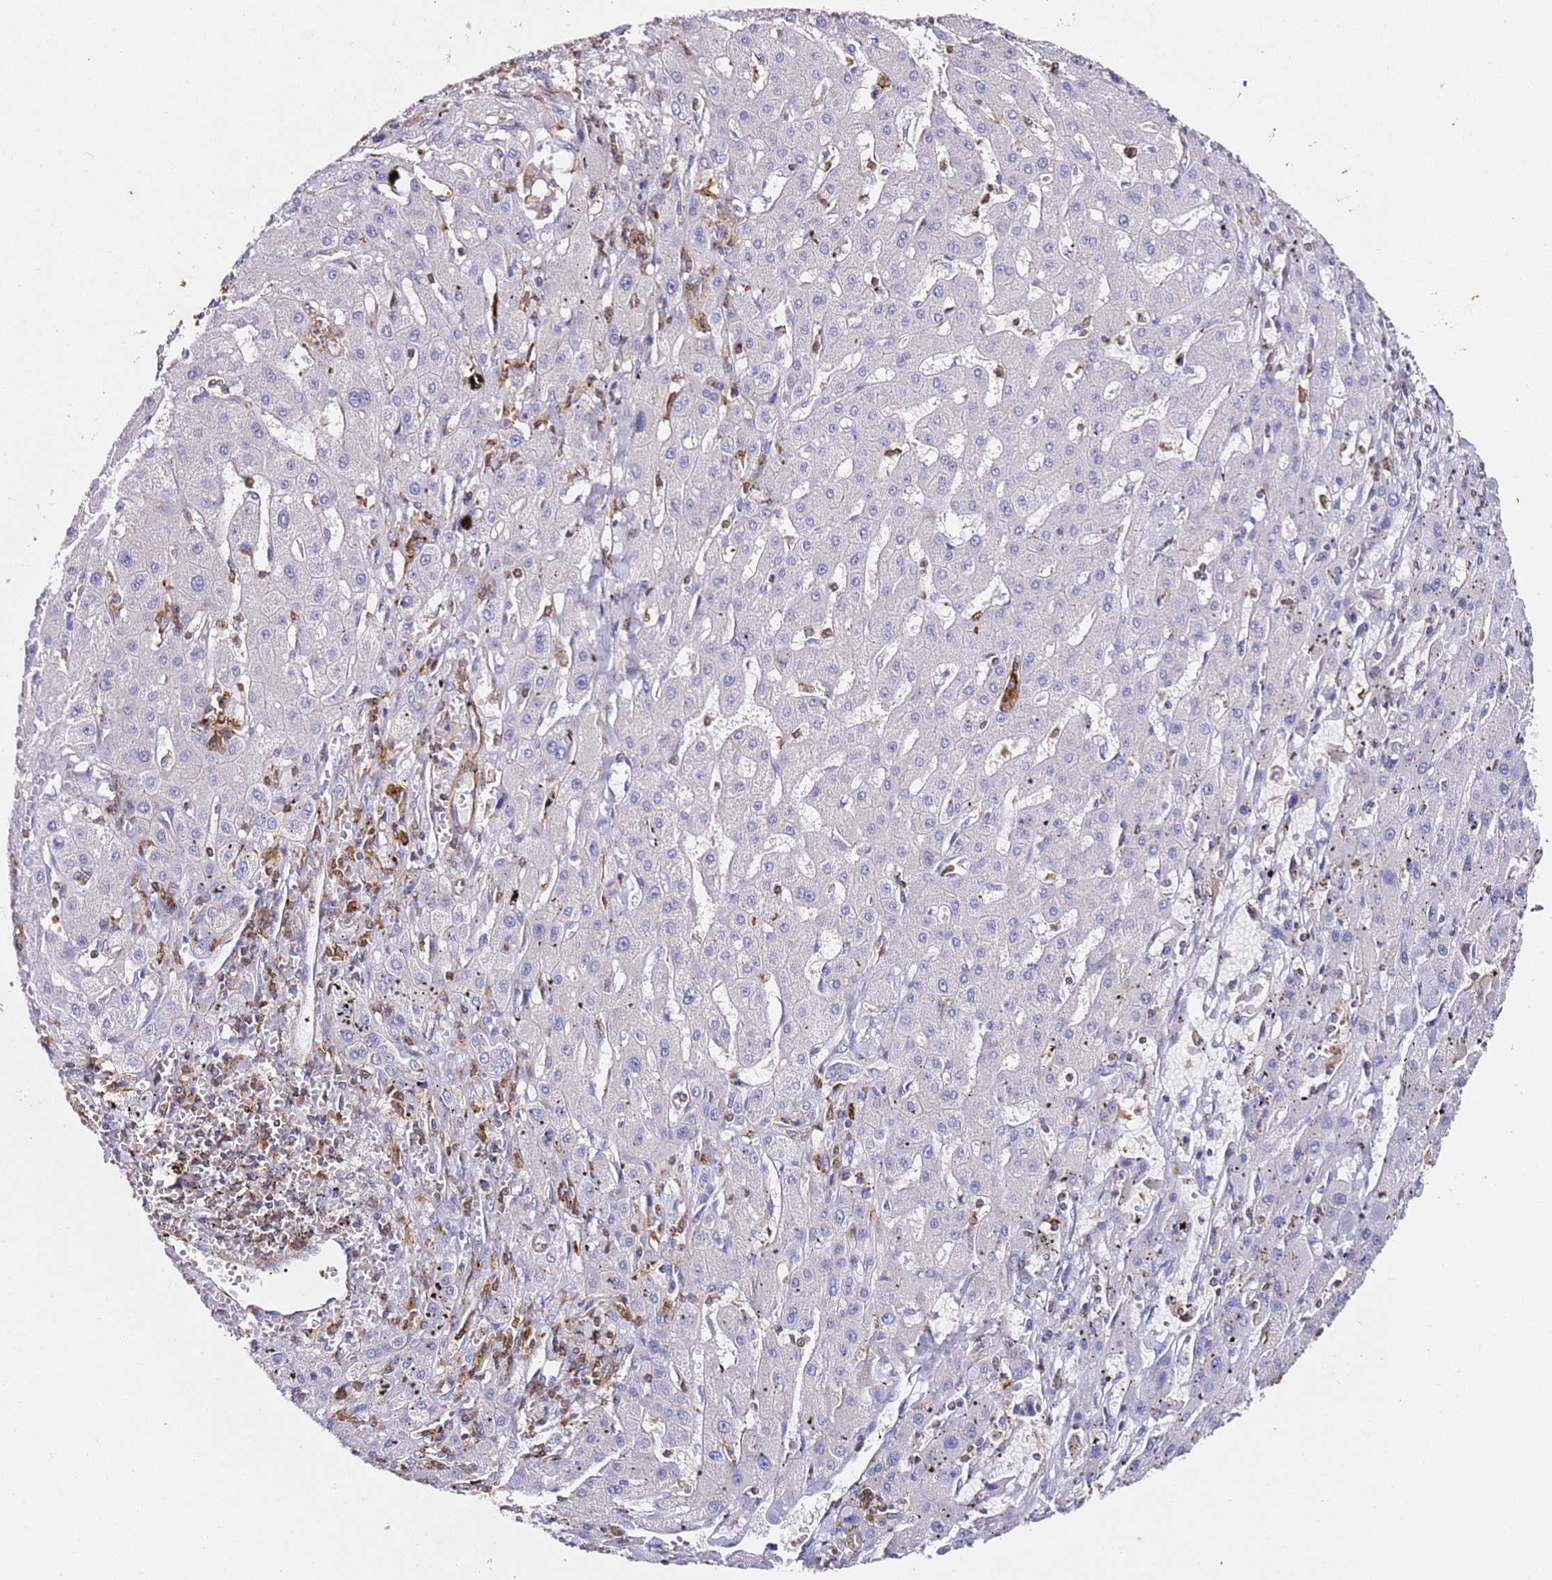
{"staining": {"intensity": "negative", "quantity": "none", "location": "none"}, "tissue": "liver cancer", "cell_type": "Tumor cells", "image_type": "cancer", "snomed": [{"axis": "morphology", "description": "Carcinoma, Hepatocellular, NOS"}, {"axis": "topography", "description": "Liver"}], "caption": "A histopathology image of liver cancer (hepatocellular carcinoma) stained for a protein displays no brown staining in tumor cells. (Brightfield microscopy of DAB immunohistochemistry at high magnification).", "gene": "ZNF671", "patient": {"sex": "male", "age": 72}}